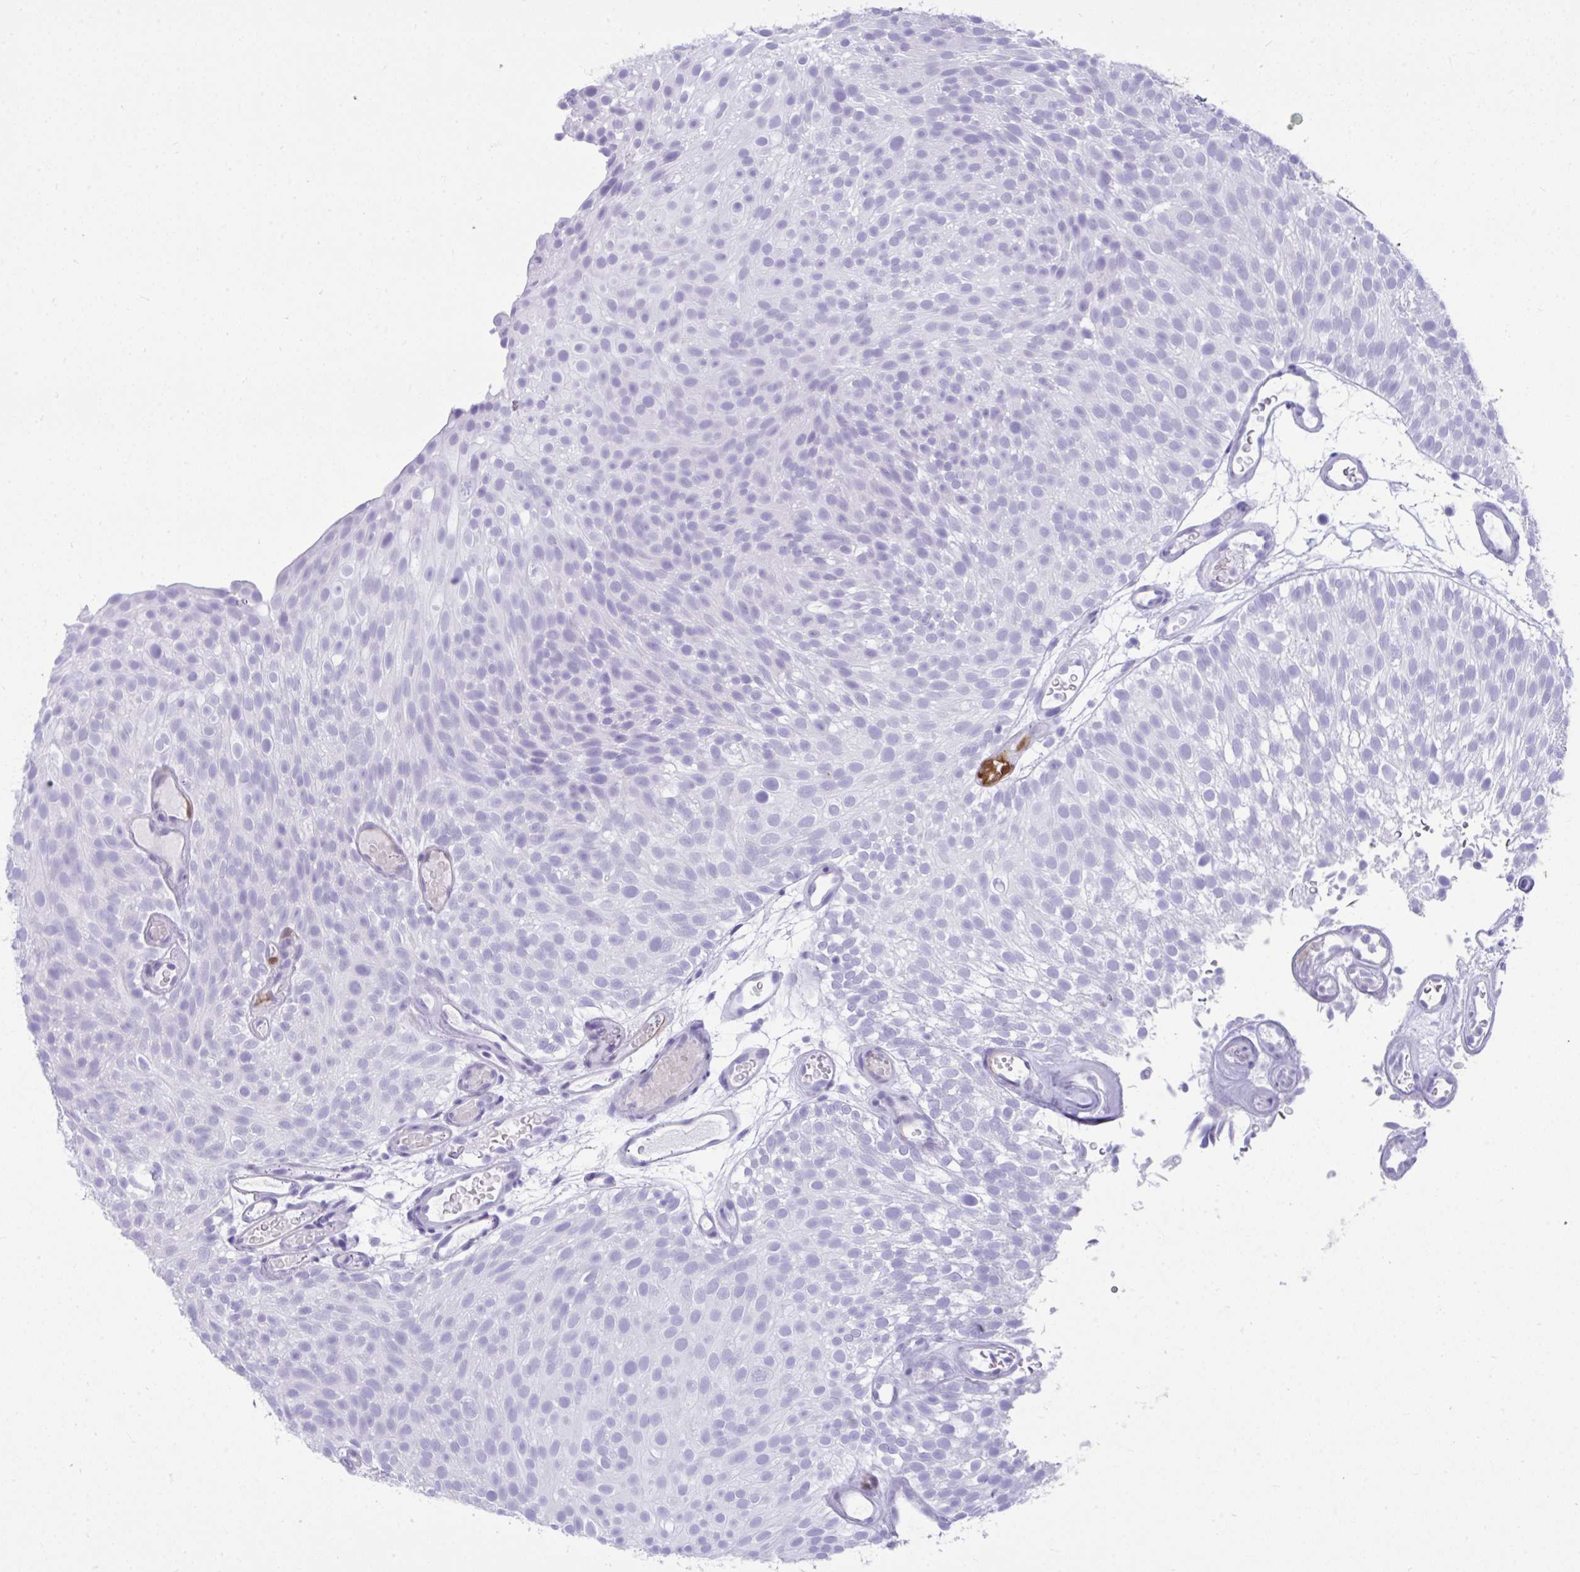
{"staining": {"intensity": "negative", "quantity": "none", "location": "none"}, "tissue": "urothelial cancer", "cell_type": "Tumor cells", "image_type": "cancer", "snomed": [{"axis": "morphology", "description": "Urothelial carcinoma, Low grade"}, {"axis": "topography", "description": "Urinary bladder"}], "caption": "Tumor cells are negative for brown protein staining in urothelial cancer. (DAB IHC, high magnification).", "gene": "PSCA", "patient": {"sex": "male", "age": 78}}